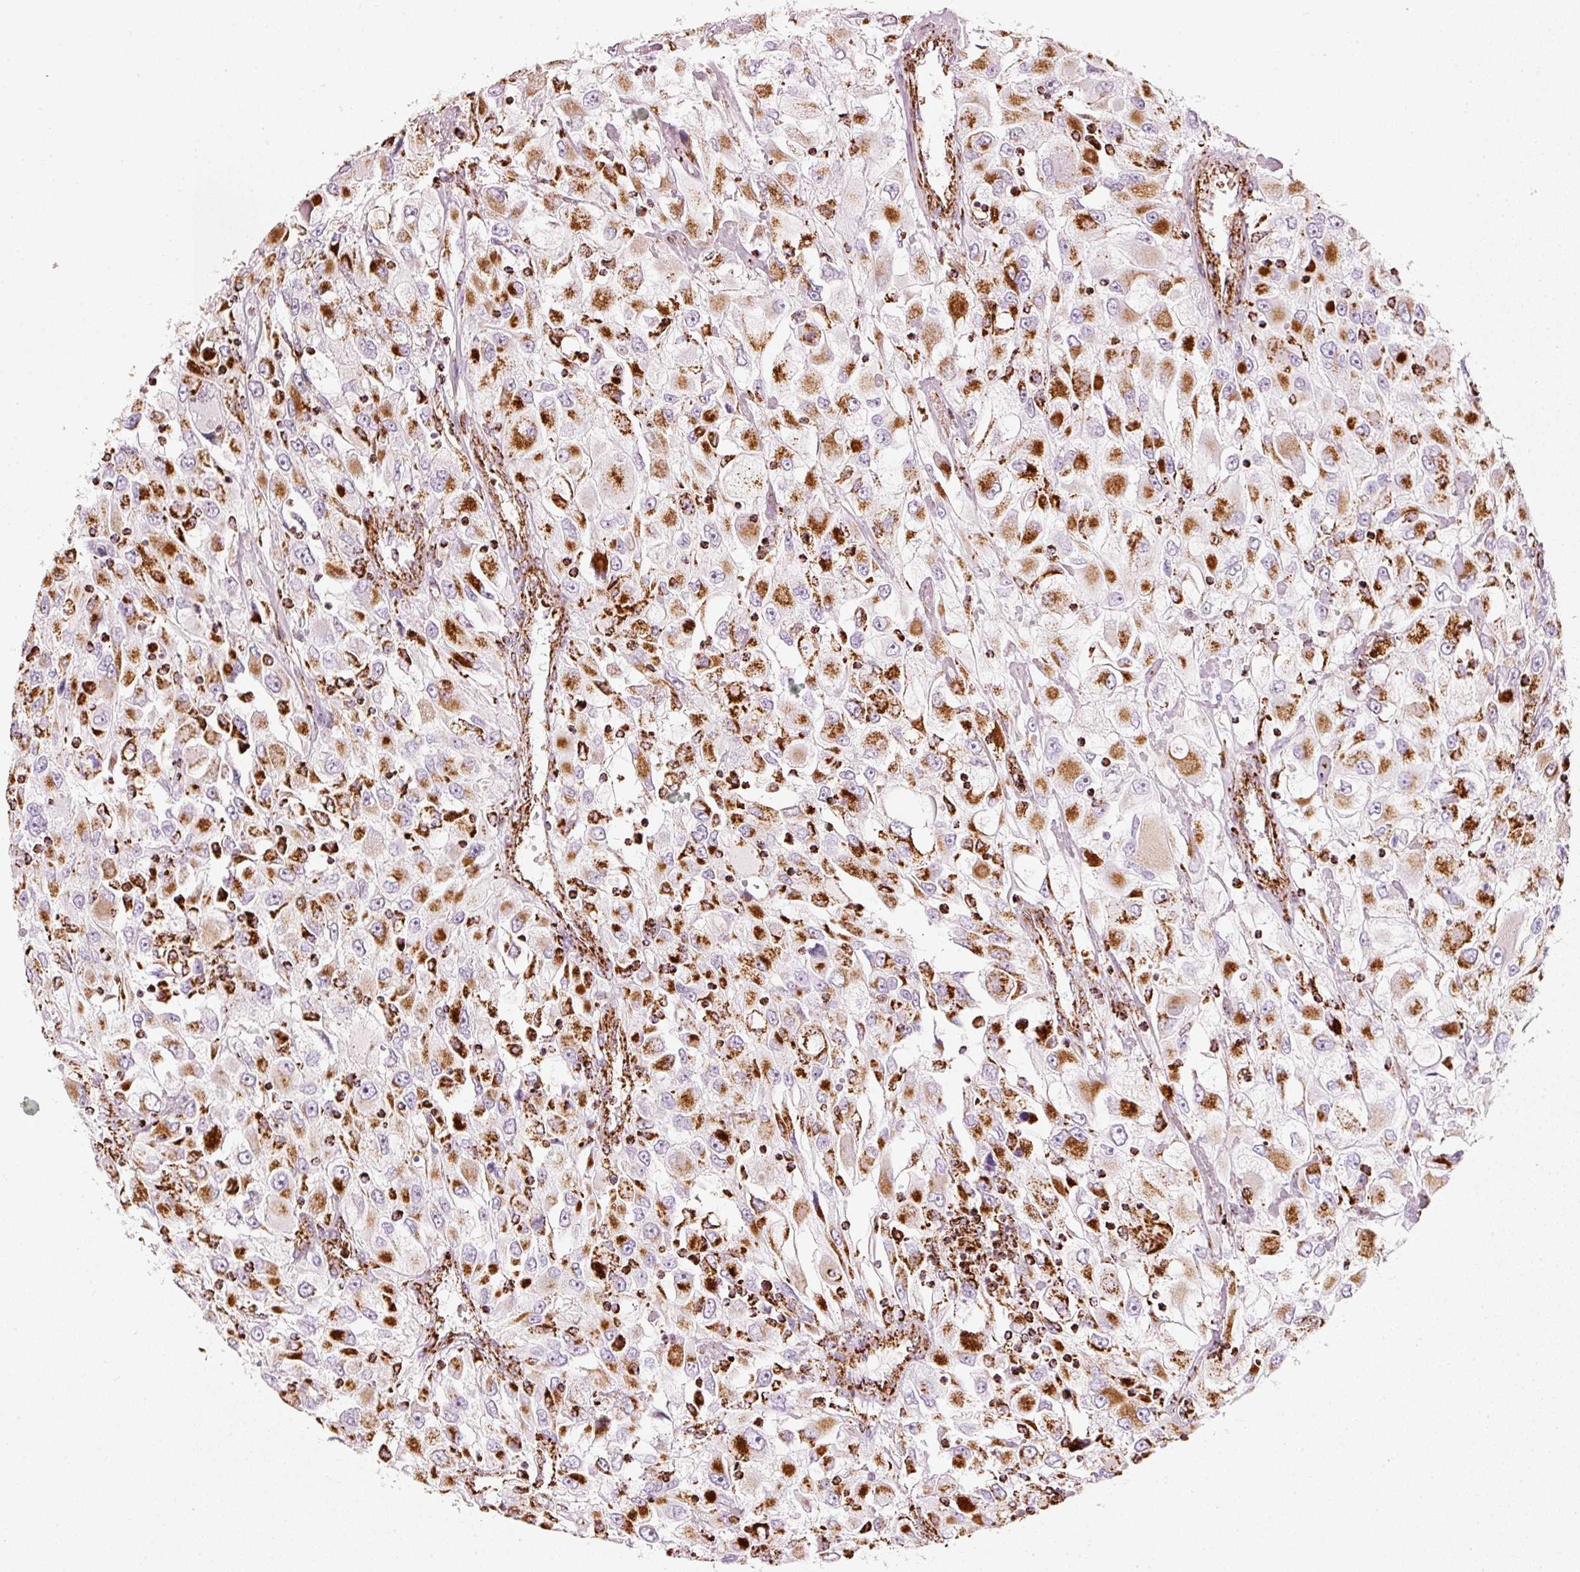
{"staining": {"intensity": "strong", "quantity": ">75%", "location": "cytoplasmic/membranous"}, "tissue": "renal cancer", "cell_type": "Tumor cells", "image_type": "cancer", "snomed": [{"axis": "morphology", "description": "Adenocarcinoma, NOS"}, {"axis": "topography", "description": "Kidney"}], "caption": "This is a micrograph of immunohistochemistry (IHC) staining of renal cancer (adenocarcinoma), which shows strong staining in the cytoplasmic/membranous of tumor cells.", "gene": "MT-CO2", "patient": {"sex": "female", "age": 52}}